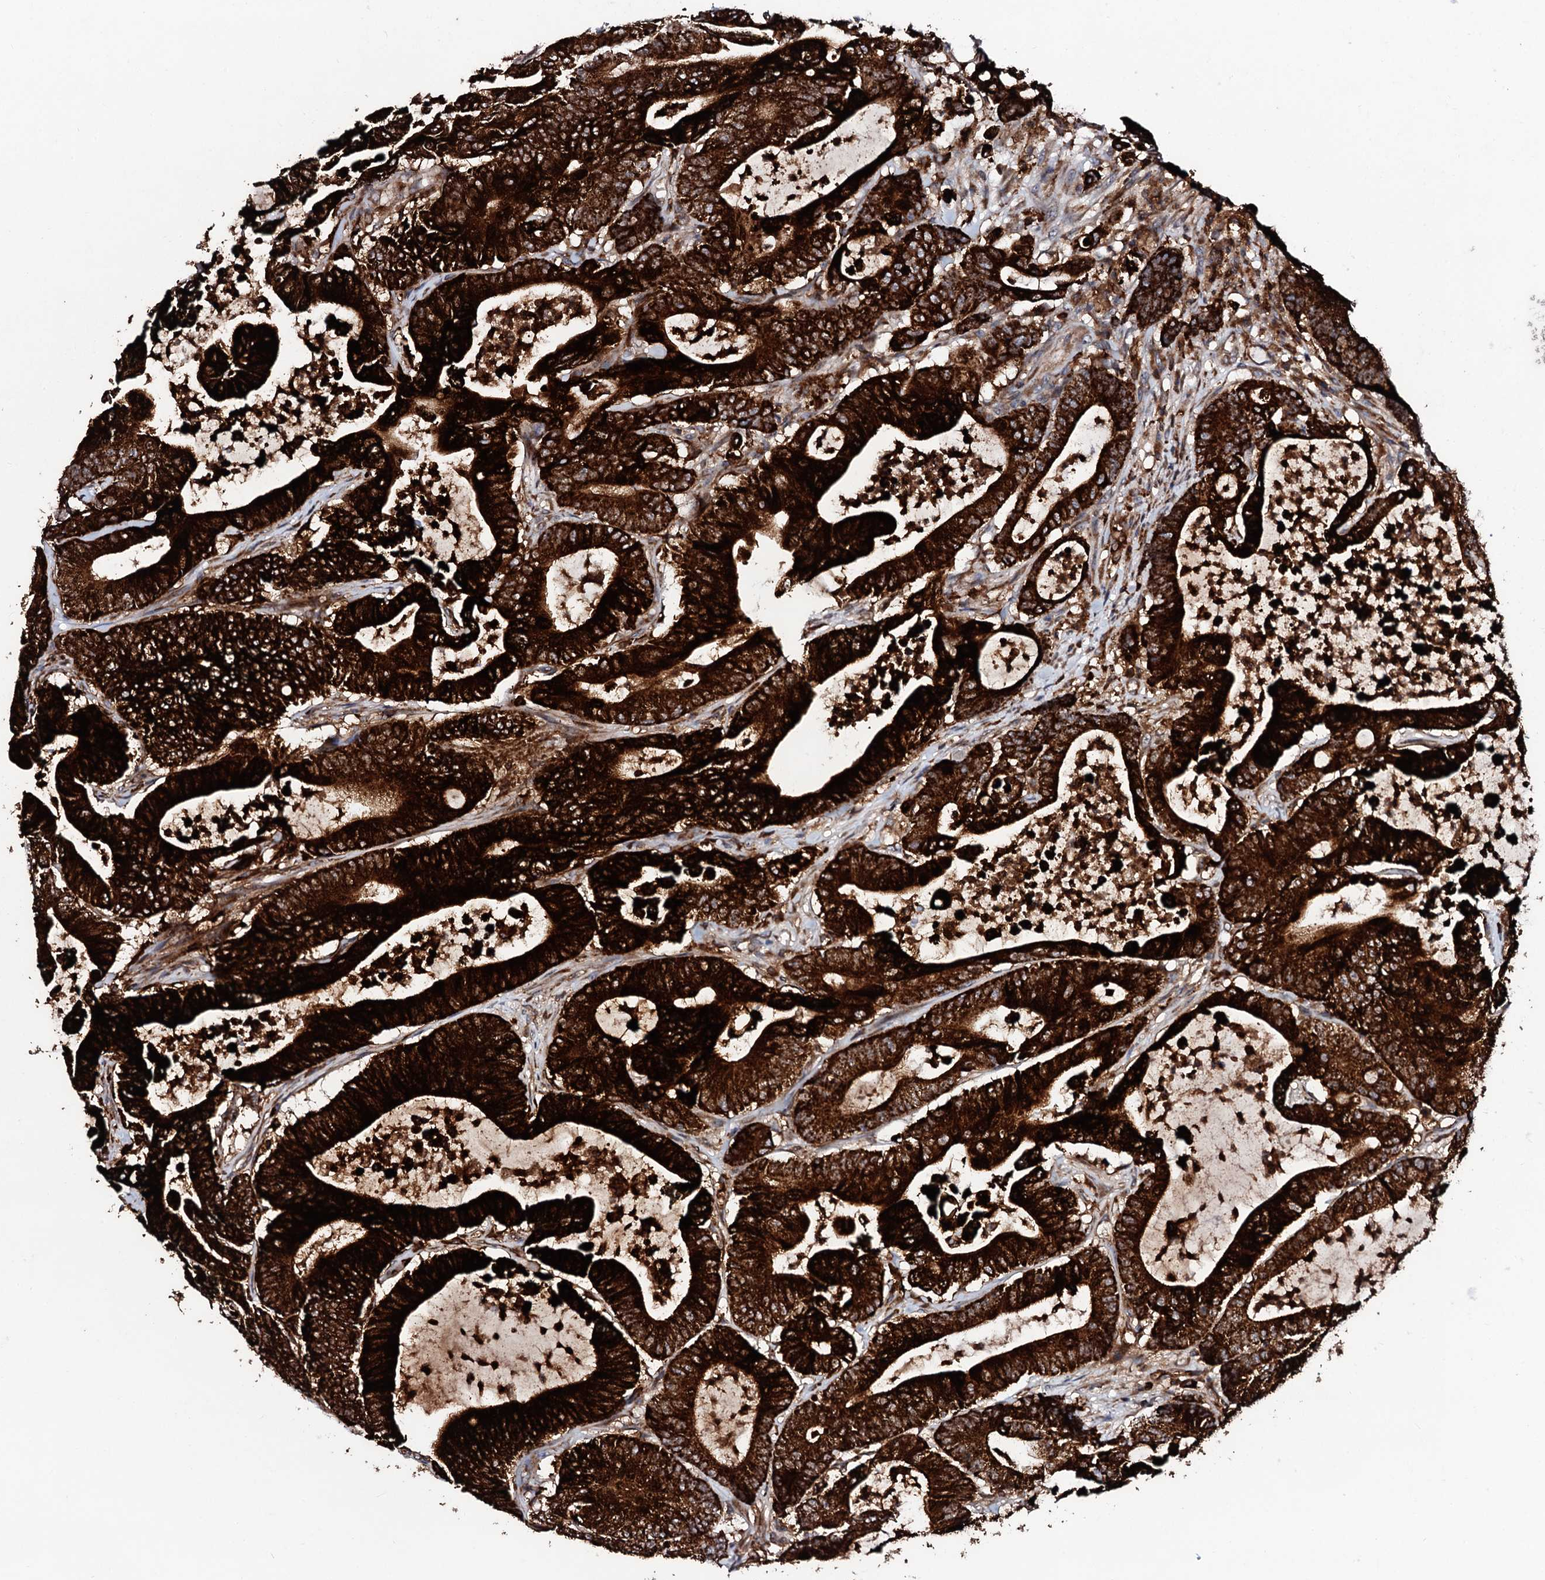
{"staining": {"intensity": "strong", "quantity": ">75%", "location": "cytoplasmic/membranous"}, "tissue": "colorectal cancer", "cell_type": "Tumor cells", "image_type": "cancer", "snomed": [{"axis": "morphology", "description": "Adenocarcinoma, NOS"}, {"axis": "topography", "description": "Colon"}], "caption": "Colorectal adenocarcinoma stained with a protein marker demonstrates strong staining in tumor cells.", "gene": "SDHAF2", "patient": {"sex": "female", "age": 84}}